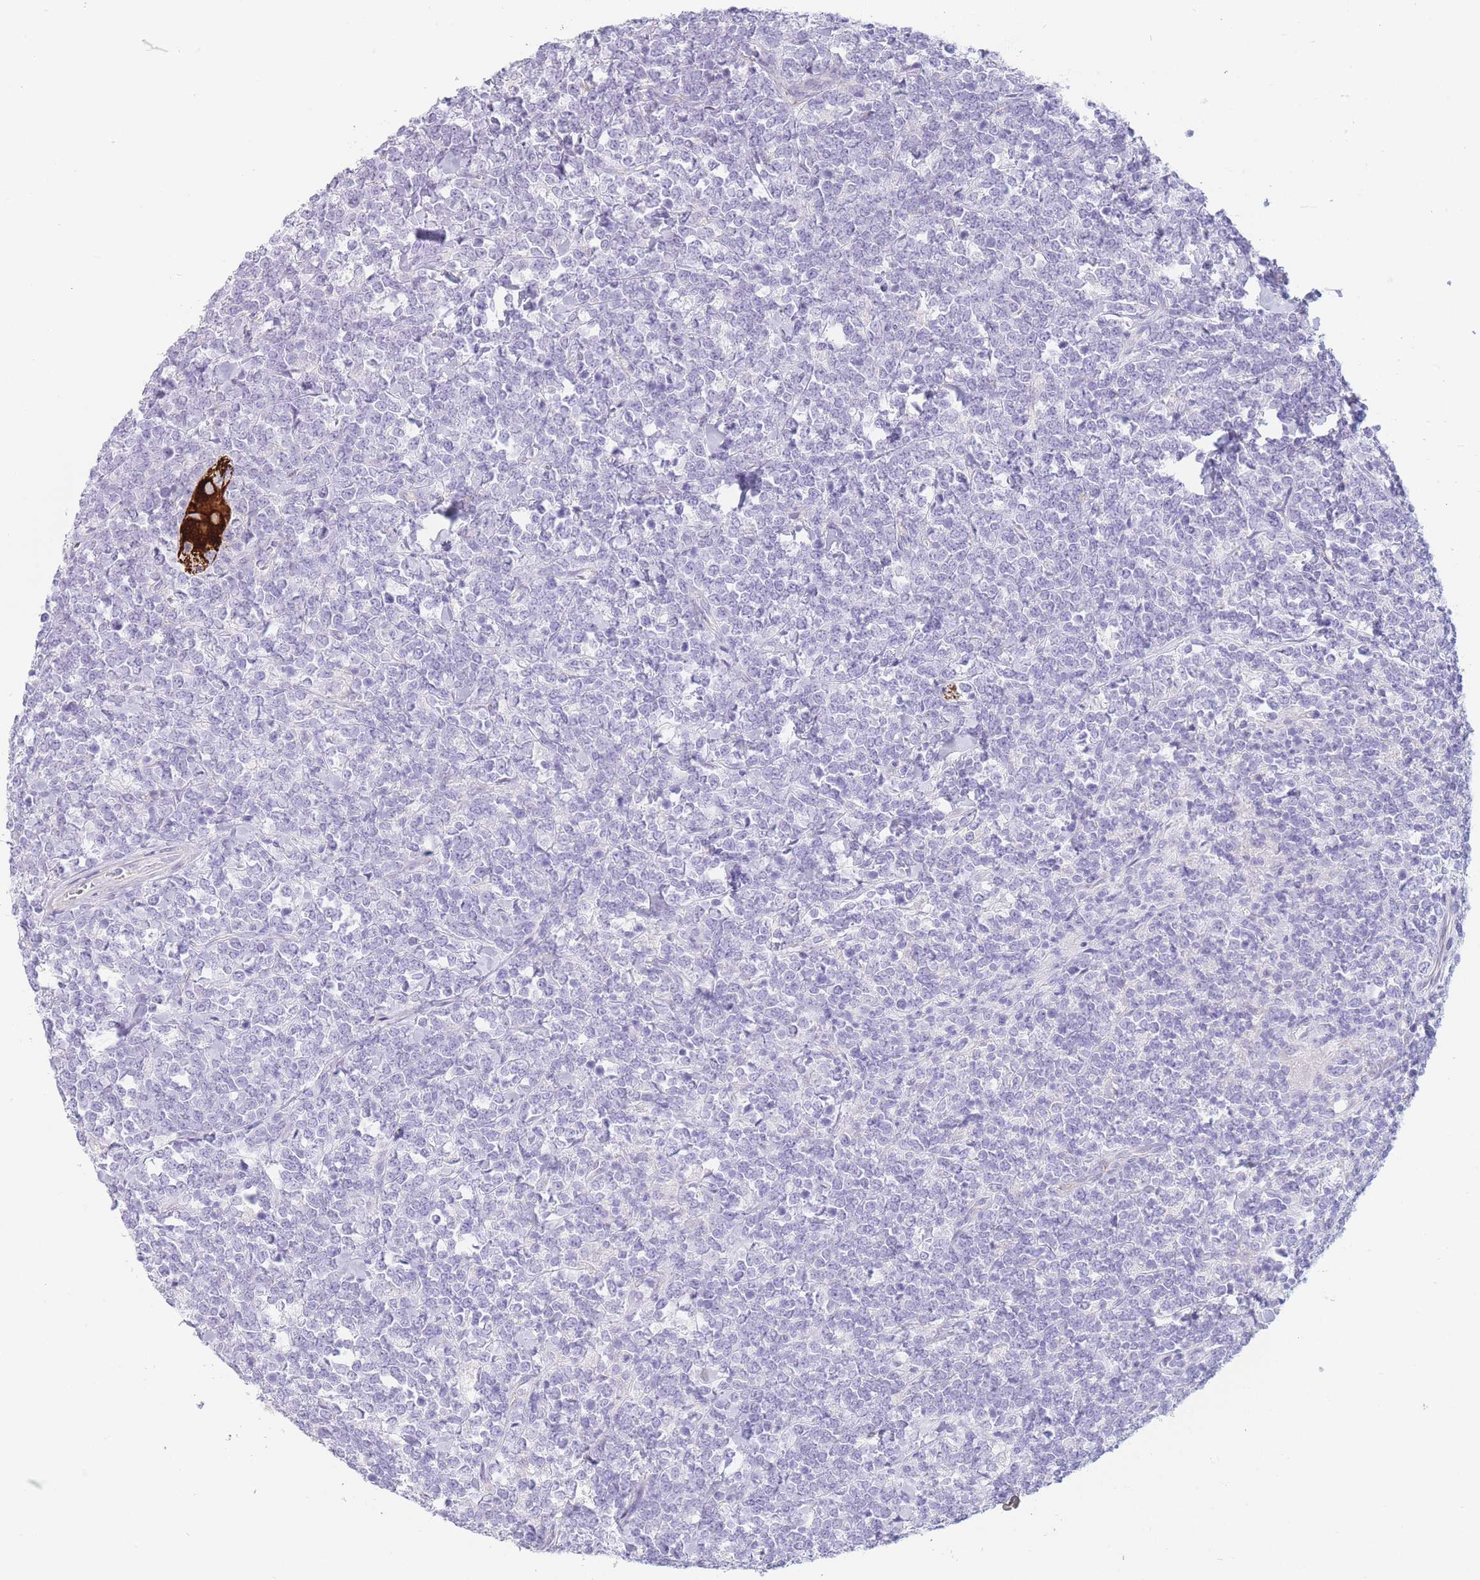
{"staining": {"intensity": "negative", "quantity": "none", "location": "none"}, "tissue": "lymphoma", "cell_type": "Tumor cells", "image_type": "cancer", "snomed": [{"axis": "morphology", "description": "Malignant lymphoma, non-Hodgkin's type, High grade"}, {"axis": "topography", "description": "Small intestine"}, {"axis": "topography", "description": "Colon"}], "caption": "Micrograph shows no significant protein staining in tumor cells of lymphoma. (DAB (3,3'-diaminobenzidine) IHC visualized using brightfield microscopy, high magnification).", "gene": "UPK1A", "patient": {"sex": "male", "age": 8}}